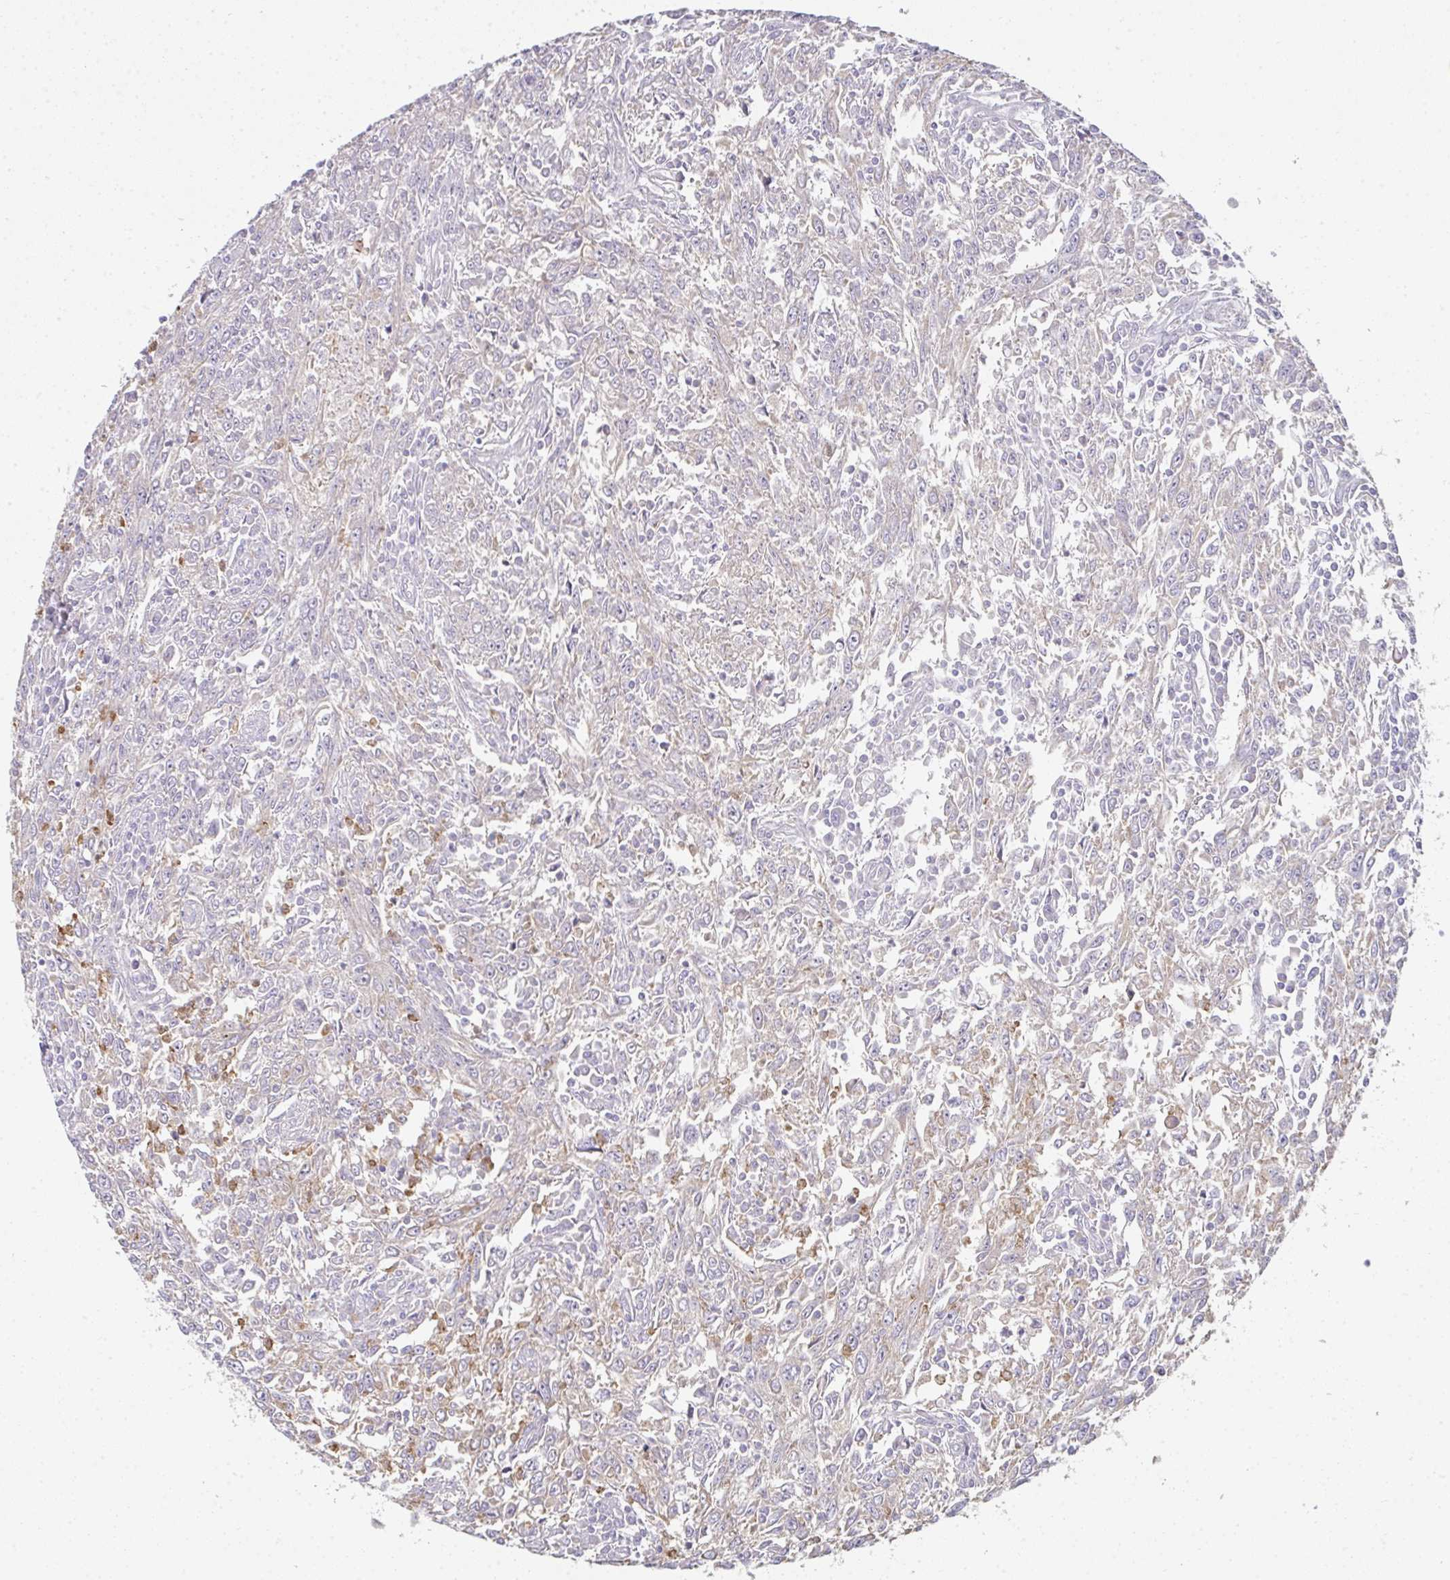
{"staining": {"intensity": "negative", "quantity": "none", "location": "none"}, "tissue": "breast cancer", "cell_type": "Tumor cells", "image_type": "cancer", "snomed": [{"axis": "morphology", "description": "Duct carcinoma"}, {"axis": "topography", "description": "Breast"}], "caption": "Protein analysis of intraductal carcinoma (breast) demonstrates no significant expression in tumor cells.", "gene": "RIOK1", "patient": {"sex": "female", "age": 50}}